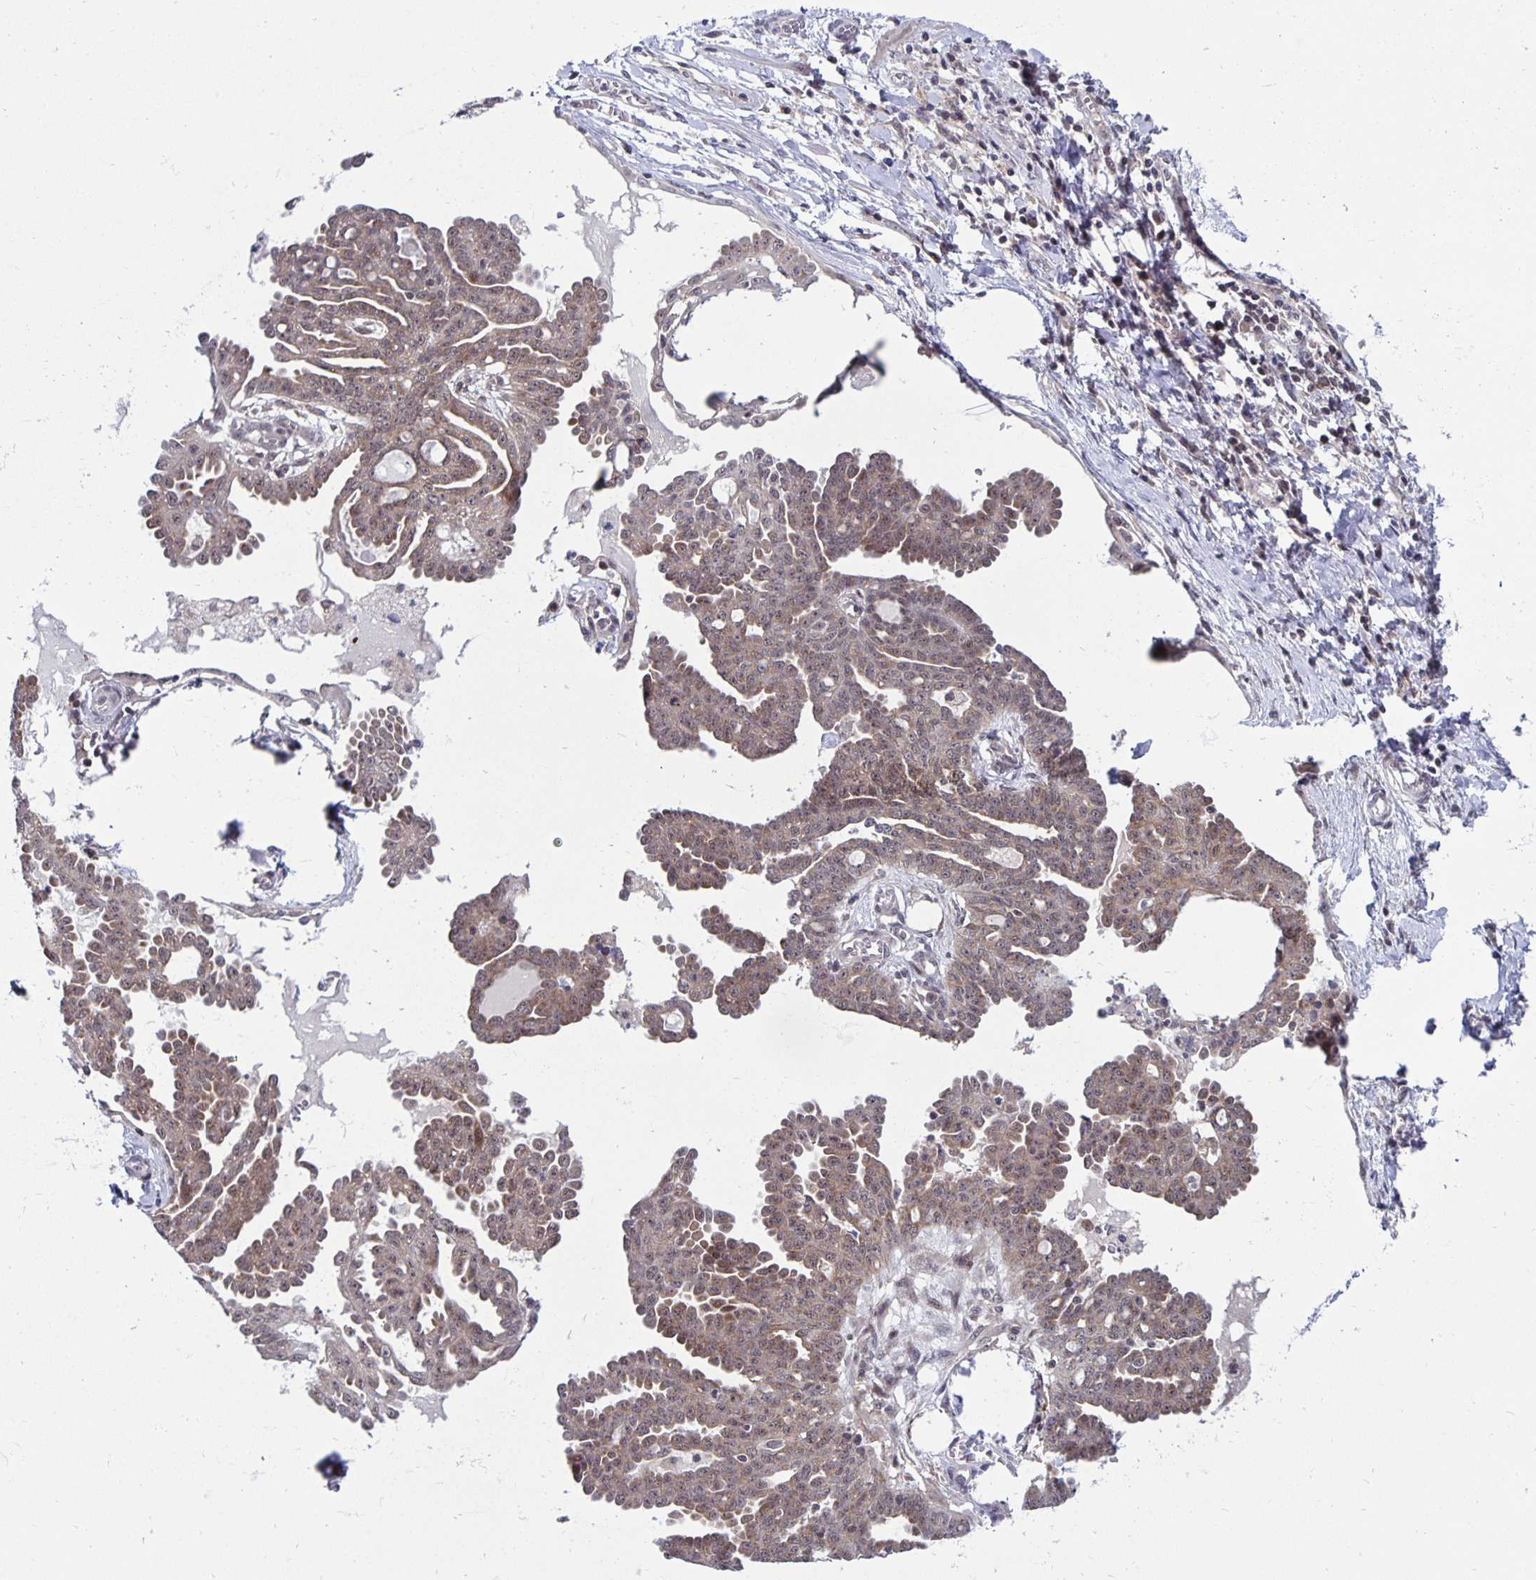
{"staining": {"intensity": "weak", "quantity": ">75%", "location": "cytoplasmic/membranous,nuclear"}, "tissue": "ovarian cancer", "cell_type": "Tumor cells", "image_type": "cancer", "snomed": [{"axis": "morphology", "description": "Cystadenocarcinoma, serous, NOS"}, {"axis": "topography", "description": "Ovary"}], "caption": "Brown immunohistochemical staining in human serous cystadenocarcinoma (ovarian) exhibits weak cytoplasmic/membranous and nuclear expression in approximately >75% of tumor cells.", "gene": "EXOC6B", "patient": {"sex": "female", "age": 71}}